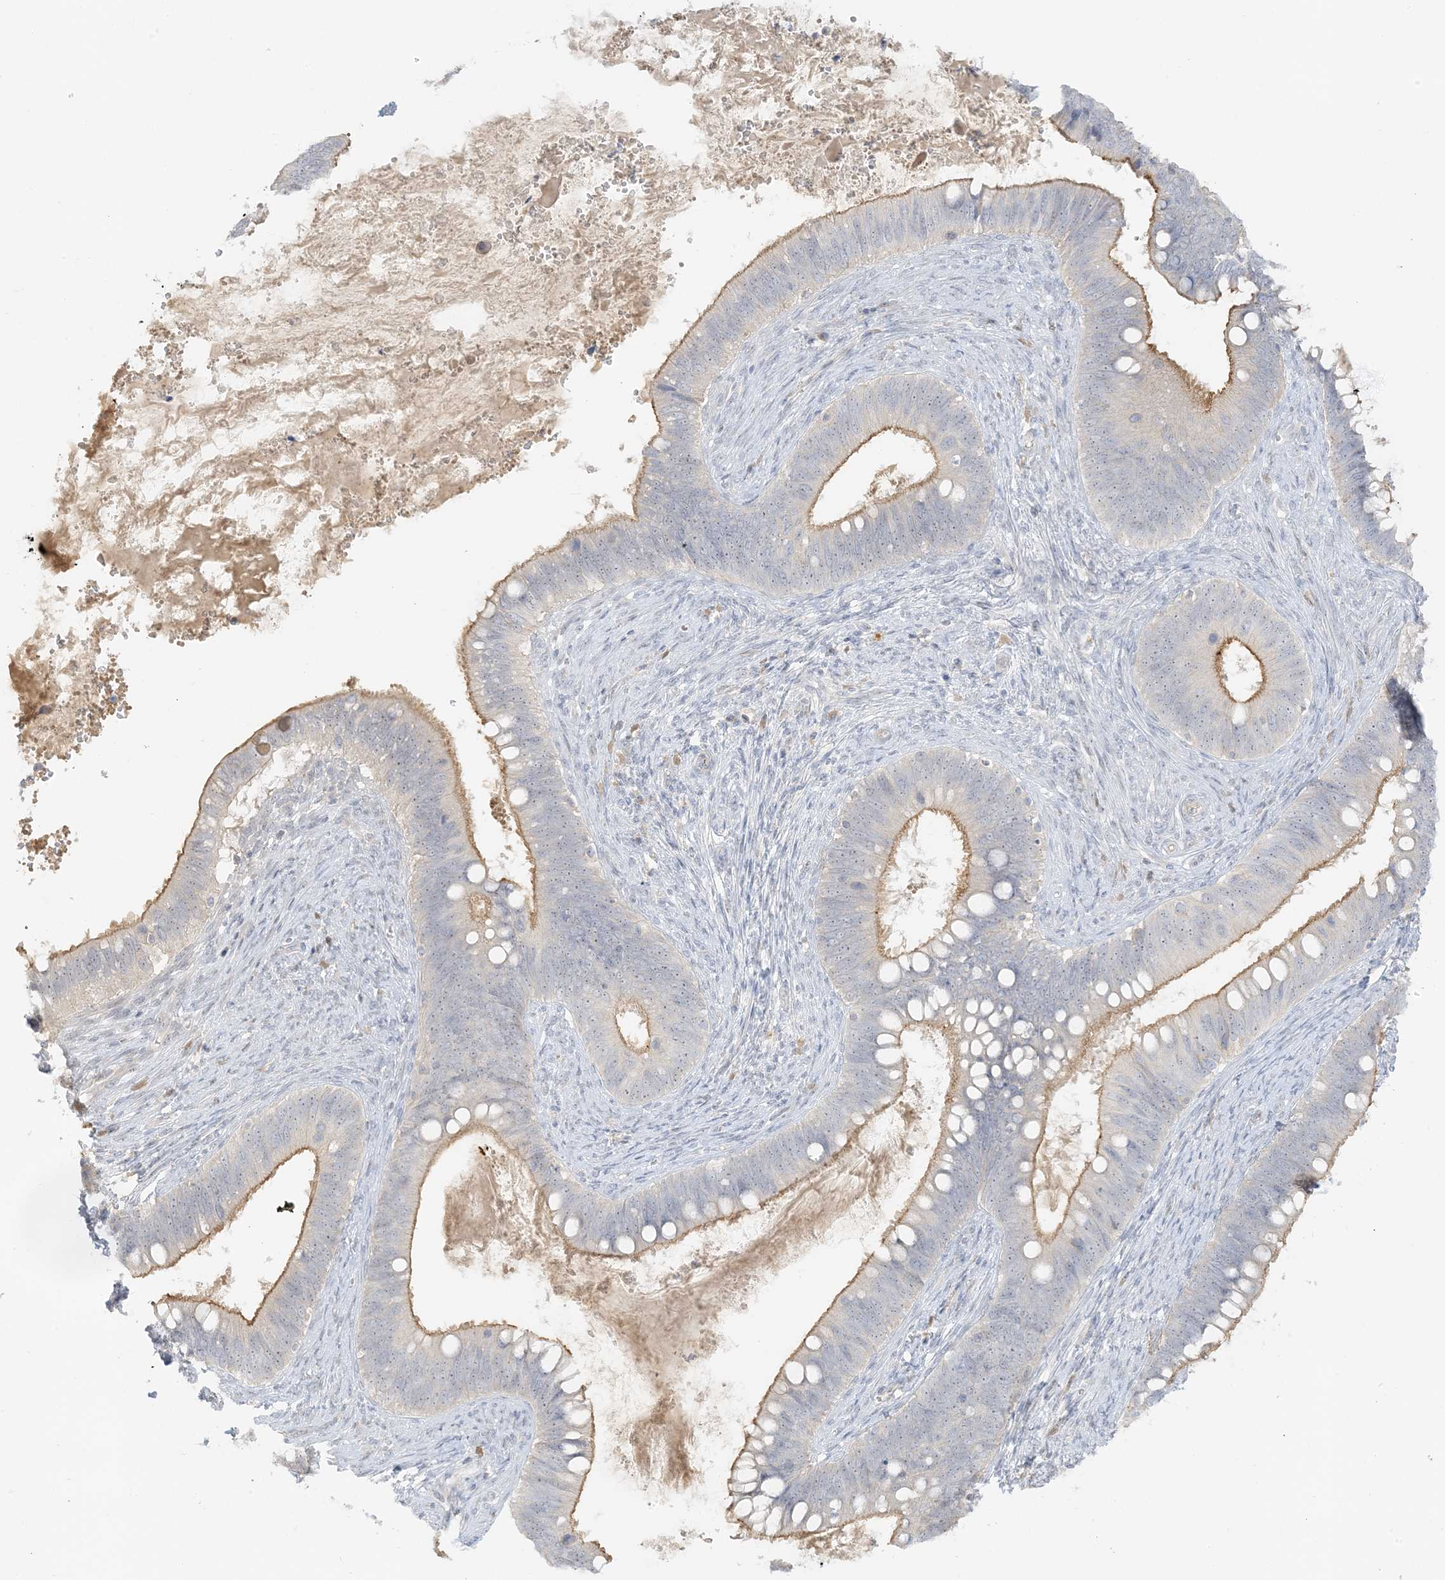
{"staining": {"intensity": "moderate", "quantity": "25%-75%", "location": "cytoplasmic/membranous"}, "tissue": "cervical cancer", "cell_type": "Tumor cells", "image_type": "cancer", "snomed": [{"axis": "morphology", "description": "Adenocarcinoma, NOS"}, {"axis": "topography", "description": "Cervix"}], "caption": "A brown stain shows moderate cytoplasmic/membranous staining of a protein in cervical cancer tumor cells. Nuclei are stained in blue.", "gene": "ETAA1", "patient": {"sex": "female", "age": 42}}